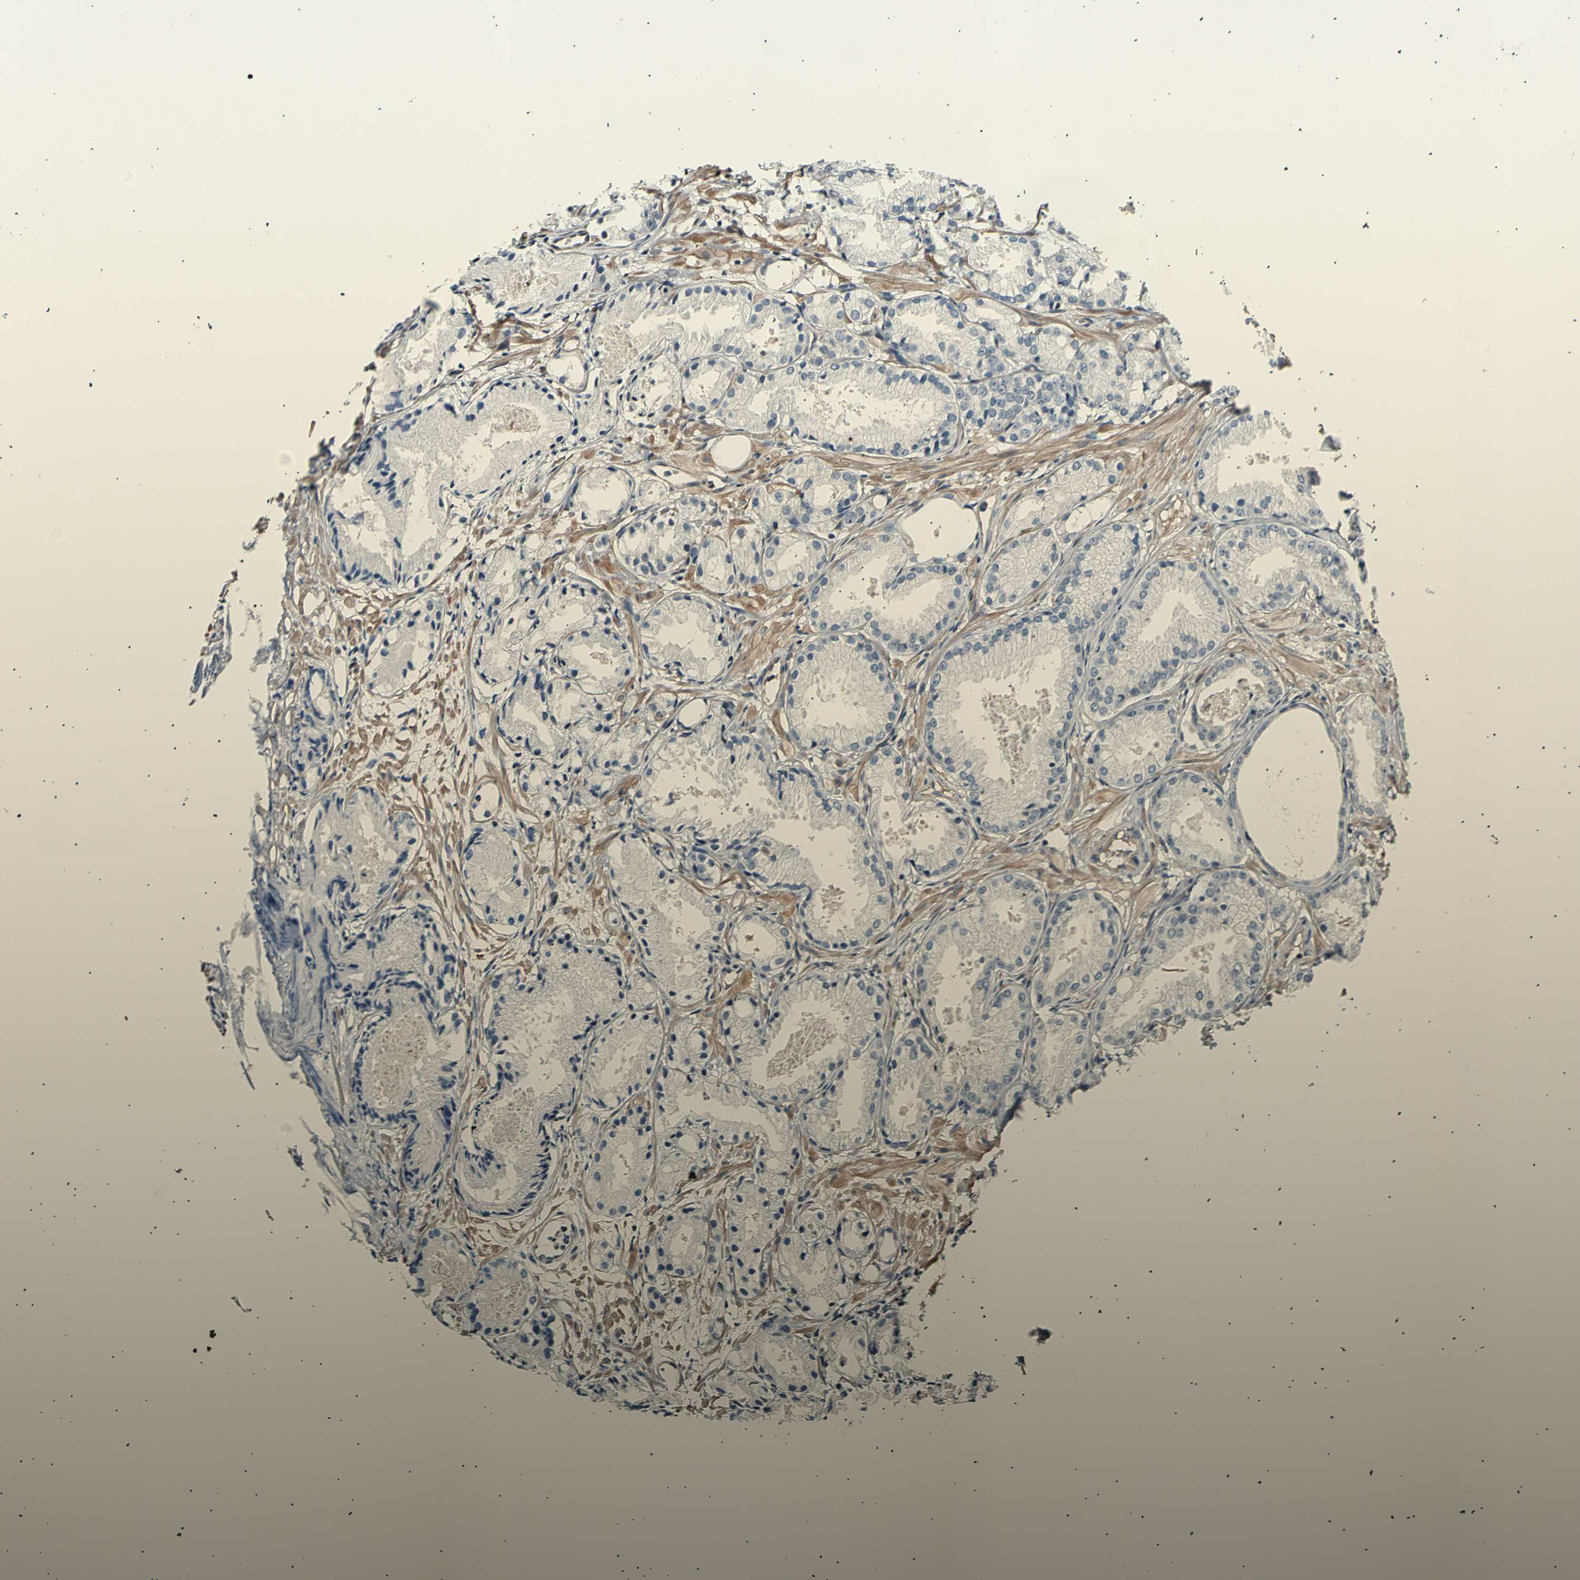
{"staining": {"intensity": "negative", "quantity": "none", "location": "none"}, "tissue": "prostate cancer", "cell_type": "Tumor cells", "image_type": "cancer", "snomed": [{"axis": "morphology", "description": "Adenocarcinoma, Low grade"}, {"axis": "topography", "description": "Prostate"}], "caption": "Prostate cancer was stained to show a protein in brown. There is no significant staining in tumor cells.", "gene": "AK1", "patient": {"sex": "male", "age": 72}}